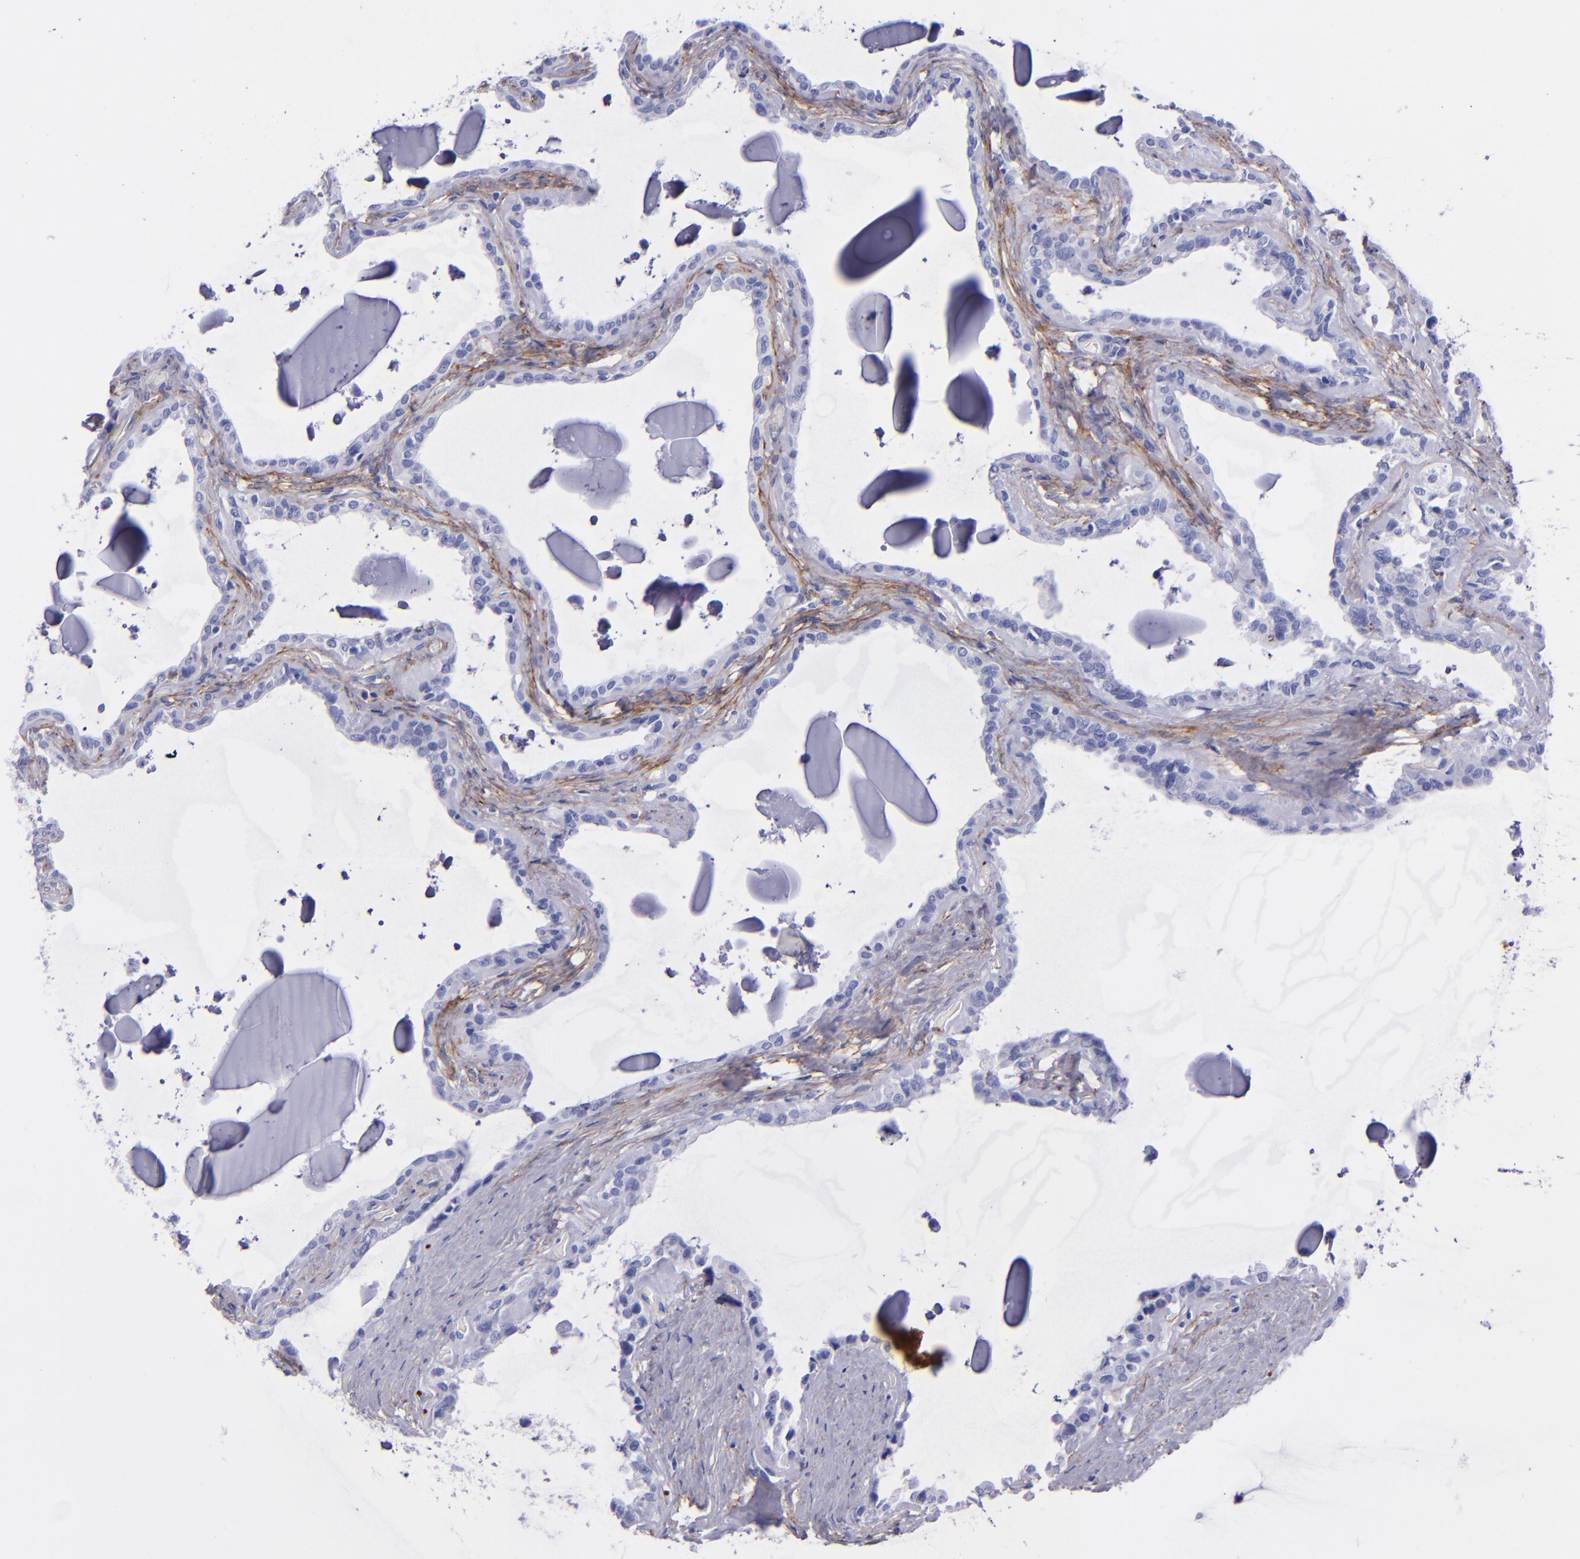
{"staining": {"intensity": "negative", "quantity": "none", "location": "none"}, "tissue": "seminal vesicle", "cell_type": "Glandular cells", "image_type": "normal", "snomed": [{"axis": "morphology", "description": "Normal tissue, NOS"}, {"axis": "morphology", "description": "Inflammation, NOS"}, {"axis": "topography", "description": "Urinary bladder"}, {"axis": "topography", "description": "Prostate"}, {"axis": "topography", "description": "Seminal veicle"}], "caption": "This is a micrograph of immunohistochemistry staining of normal seminal vesicle, which shows no positivity in glandular cells.", "gene": "EFCAB13", "patient": {"sex": "male", "age": 82}}